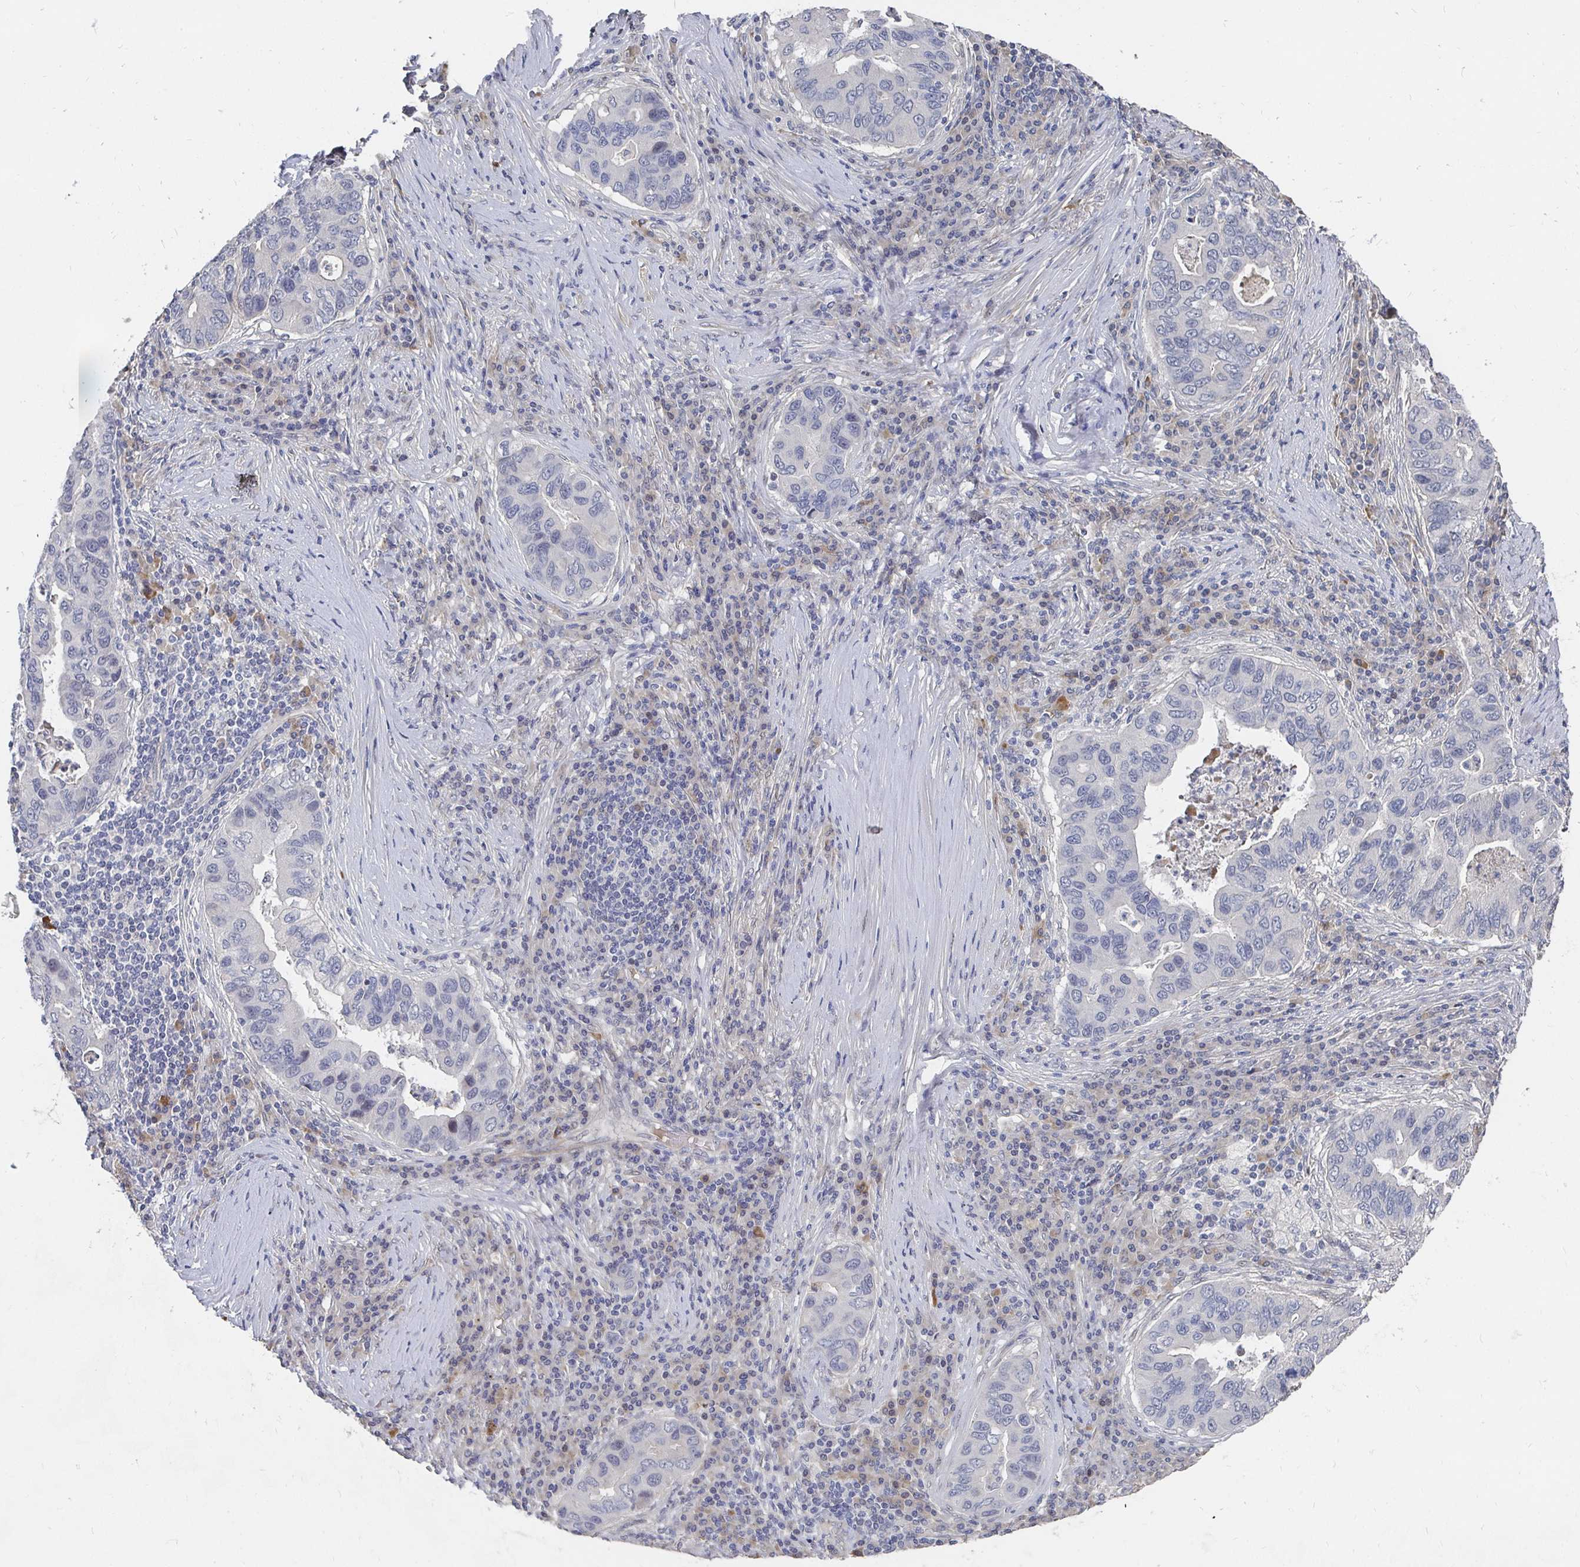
{"staining": {"intensity": "negative", "quantity": "none", "location": "none"}, "tissue": "lung cancer", "cell_type": "Tumor cells", "image_type": "cancer", "snomed": [{"axis": "morphology", "description": "Adenocarcinoma, NOS"}, {"axis": "morphology", "description": "Adenocarcinoma, metastatic, NOS"}, {"axis": "topography", "description": "Lymph node"}, {"axis": "topography", "description": "Lung"}], "caption": "Tumor cells are negative for brown protein staining in adenocarcinoma (lung).", "gene": "MEIS1", "patient": {"sex": "female", "age": 54}}